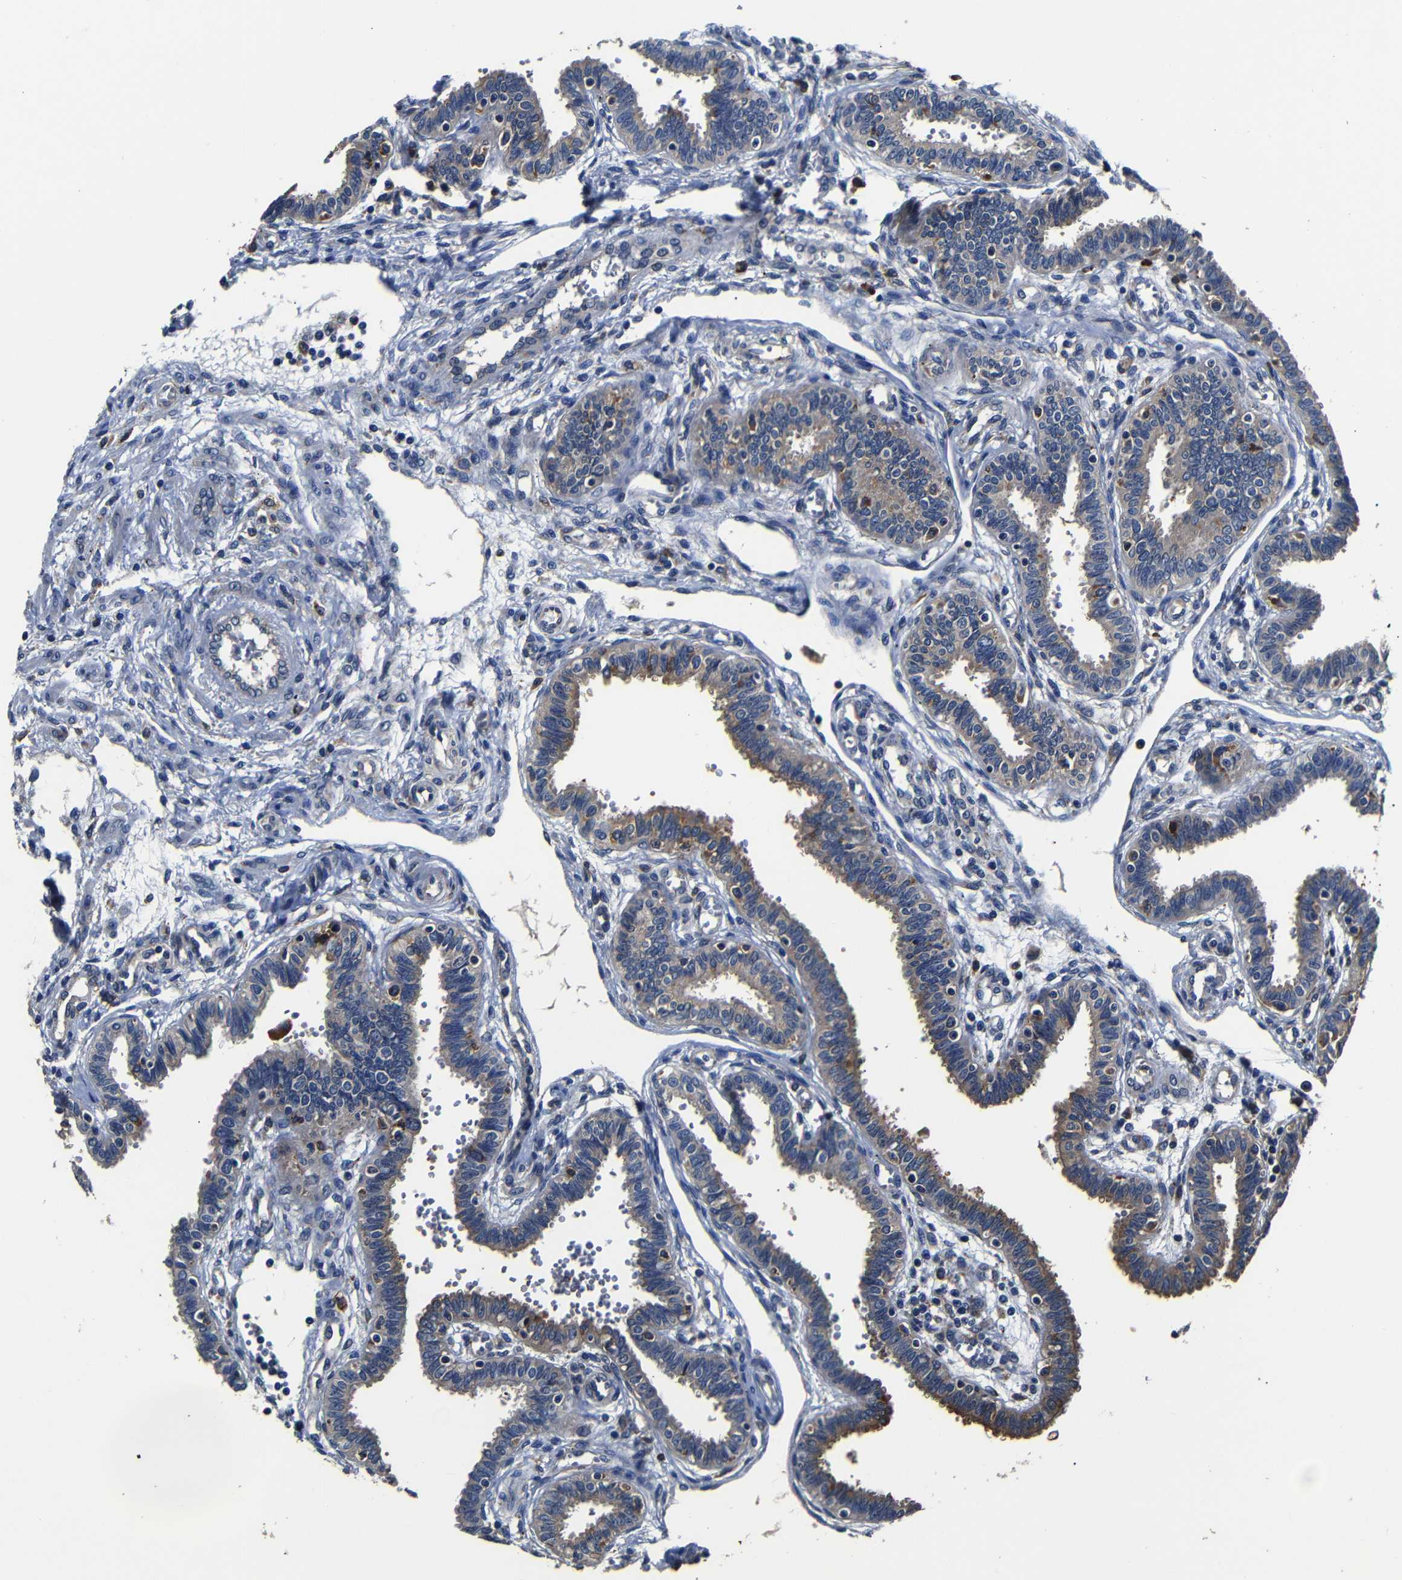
{"staining": {"intensity": "moderate", "quantity": ">75%", "location": "cytoplasmic/membranous"}, "tissue": "fallopian tube", "cell_type": "Glandular cells", "image_type": "normal", "snomed": [{"axis": "morphology", "description": "Normal tissue, NOS"}, {"axis": "topography", "description": "Fallopian tube"}], "caption": "Immunohistochemistry (DAB) staining of benign human fallopian tube shows moderate cytoplasmic/membranous protein positivity in approximately >75% of glandular cells.", "gene": "SCN9A", "patient": {"sex": "female", "age": 32}}